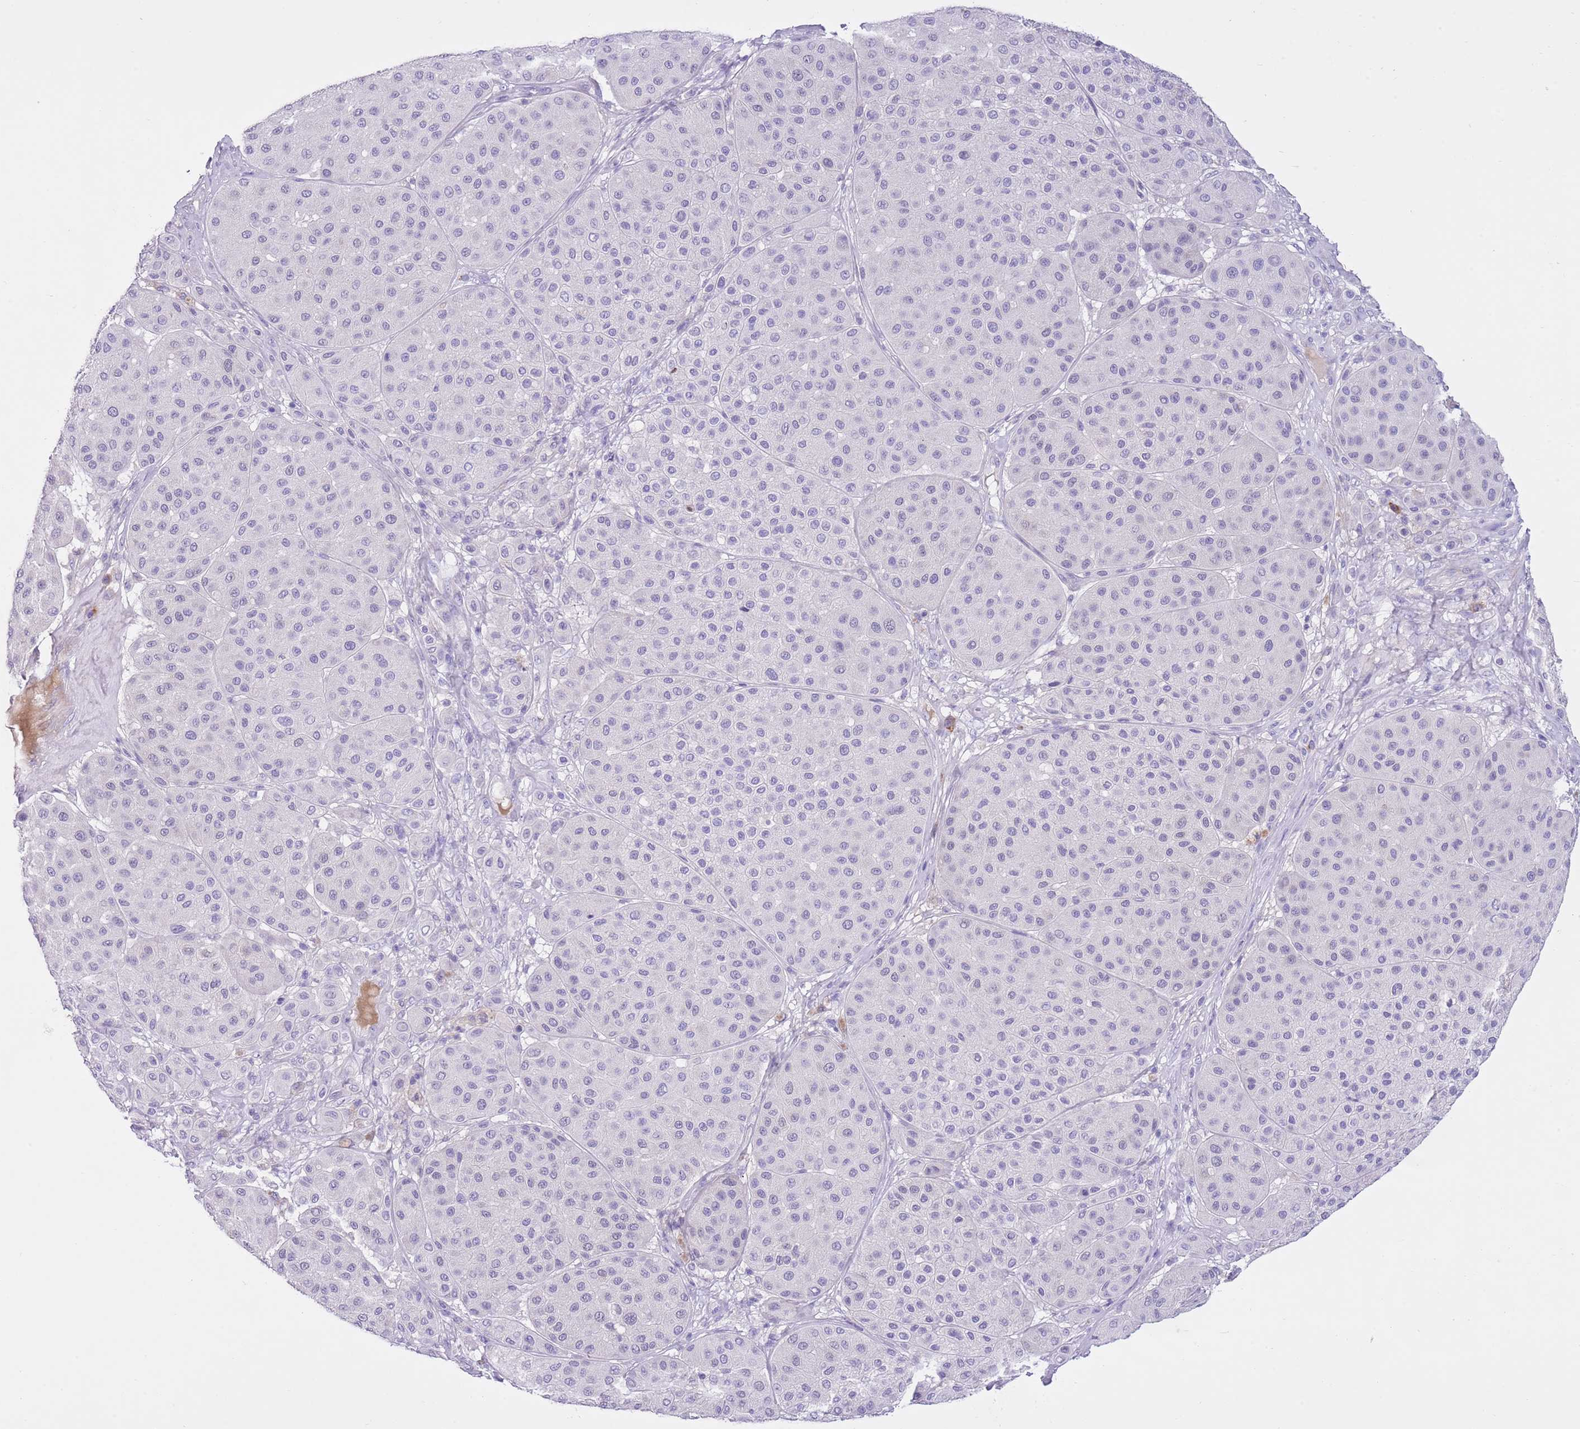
{"staining": {"intensity": "negative", "quantity": "none", "location": "none"}, "tissue": "melanoma", "cell_type": "Tumor cells", "image_type": "cancer", "snomed": [{"axis": "morphology", "description": "Malignant melanoma, Metastatic site"}, {"axis": "topography", "description": "Smooth muscle"}], "caption": "Tumor cells show no significant positivity in melanoma.", "gene": "CLEC2A", "patient": {"sex": "male", "age": 41}}